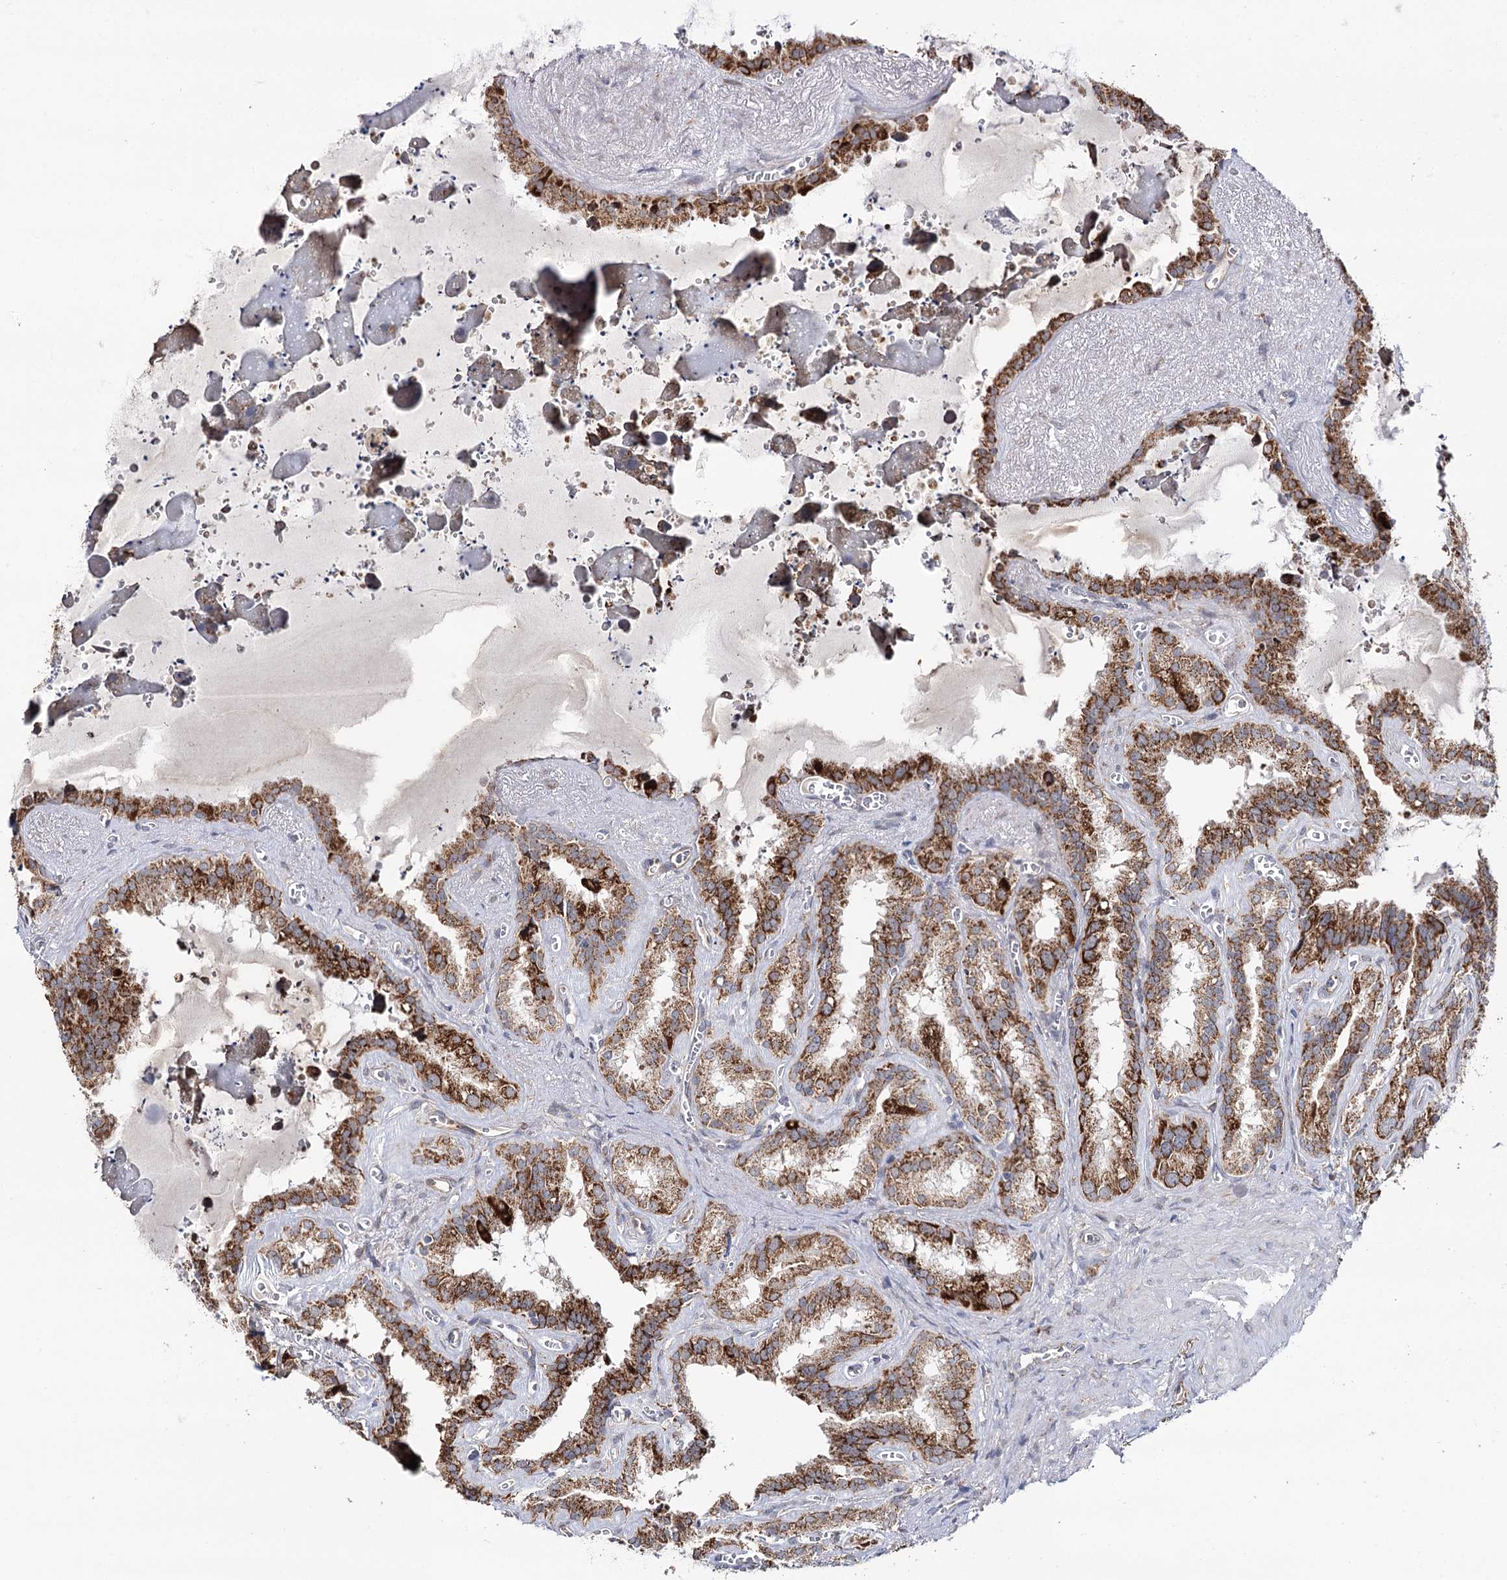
{"staining": {"intensity": "moderate", "quantity": ">75%", "location": "cytoplasmic/membranous"}, "tissue": "seminal vesicle", "cell_type": "Glandular cells", "image_type": "normal", "snomed": [{"axis": "morphology", "description": "Normal tissue, NOS"}, {"axis": "topography", "description": "Prostate"}, {"axis": "topography", "description": "Seminal veicle"}], "caption": "A micrograph showing moderate cytoplasmic/membranous positivity in approximately >75% of glandular cells in benign seminal vesicle, as visualized by brown immunohistochemical staining.", "gene": "CBR4", "patient": {"sex": "male", "age": 59}}